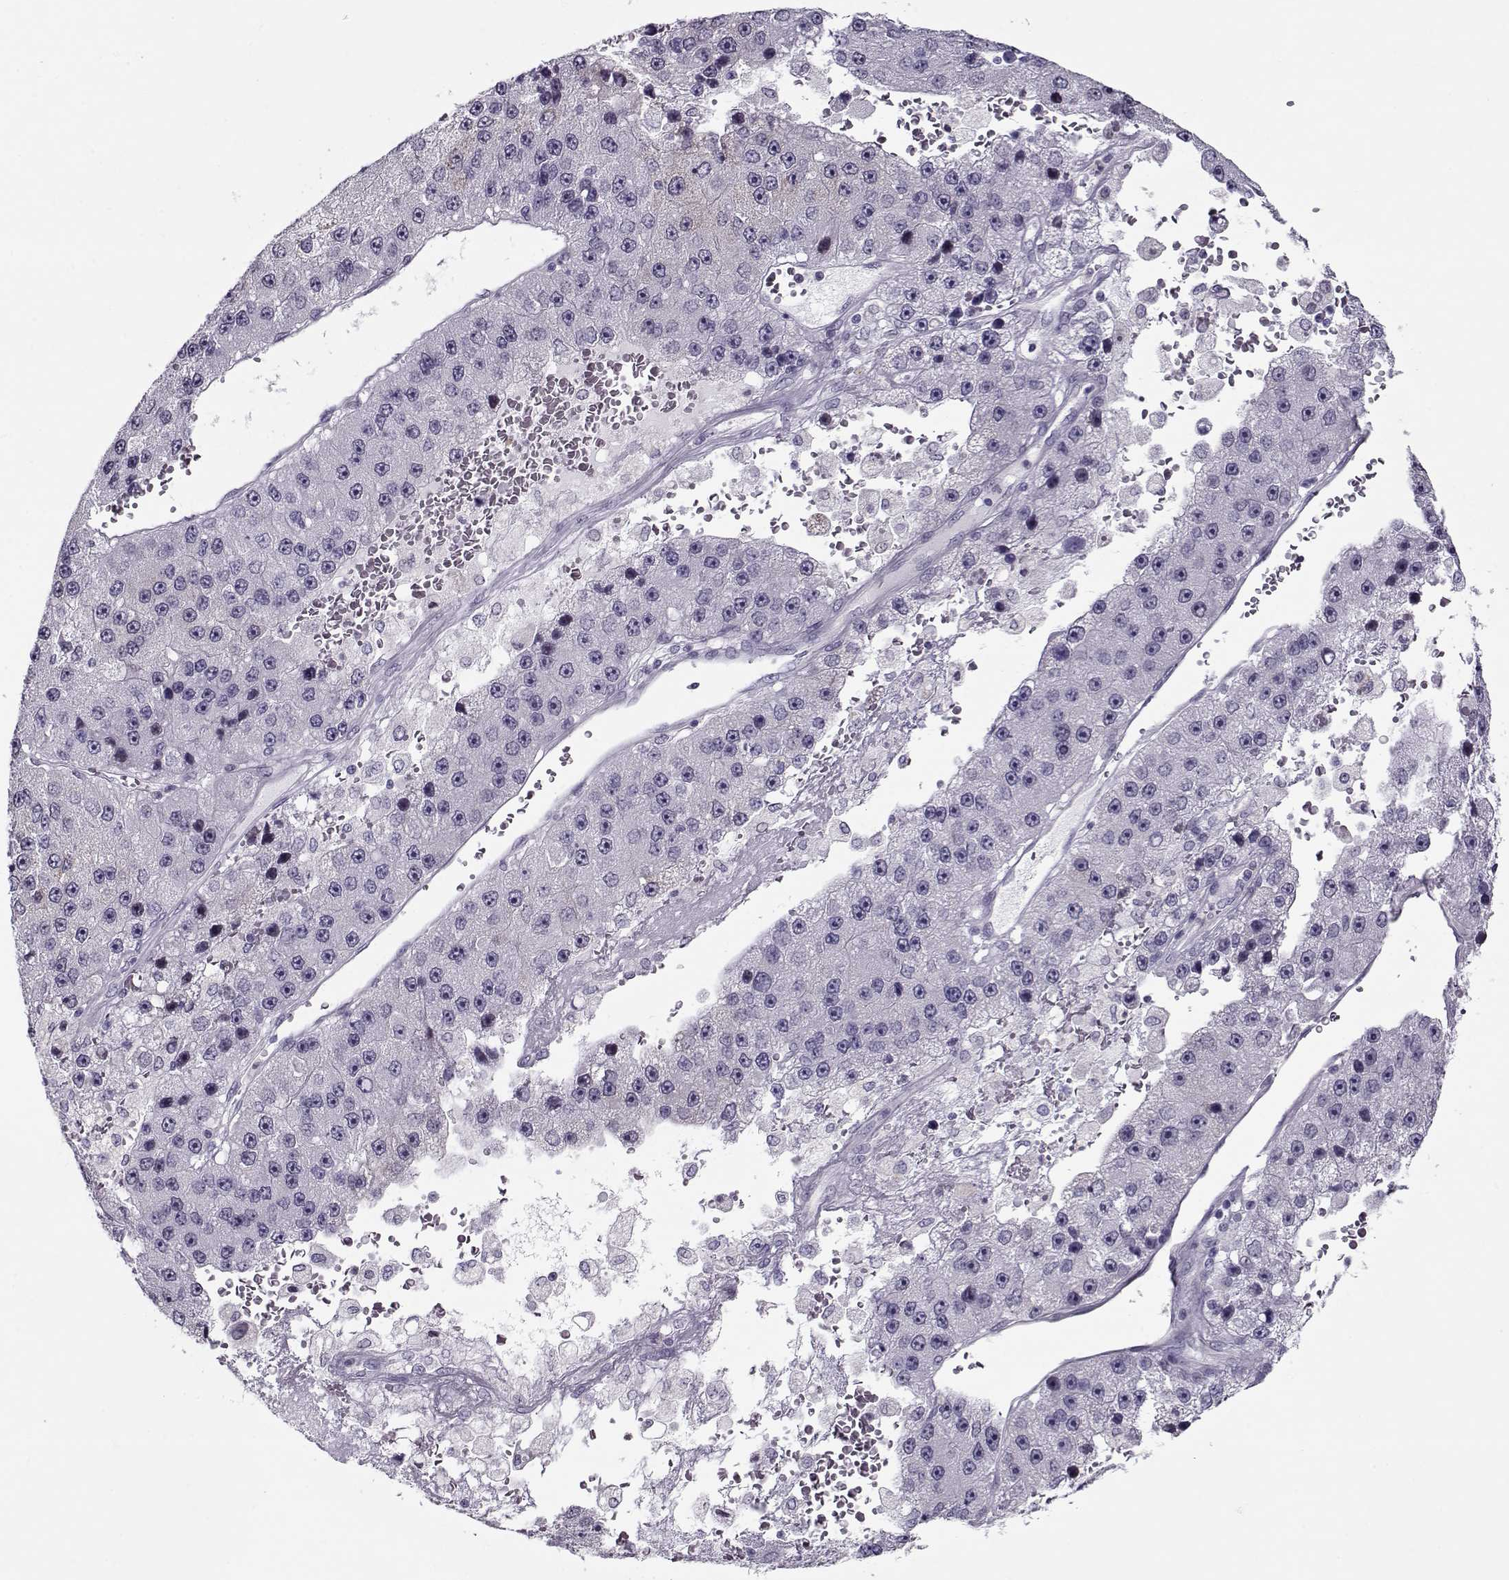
{"staining": {"intensity": "negative", "quantity": "none", "location": "none"}, "tissue": "liver cancer", "cell_type": "Tumor cells", "image_type": "cancer", "snomed": [{"axis": "morphology", "description": "Carcinoma, Hepatocellular, NOS"}, {"axis": "topography", "description": "Liver"}], "caption": "Image shows no protein expression in tumor cells of liver cancer tissue. (DAB IHC, high magnification).", "gene": "CIBAR1", "patient": {"sex": "female", "age": 73}}